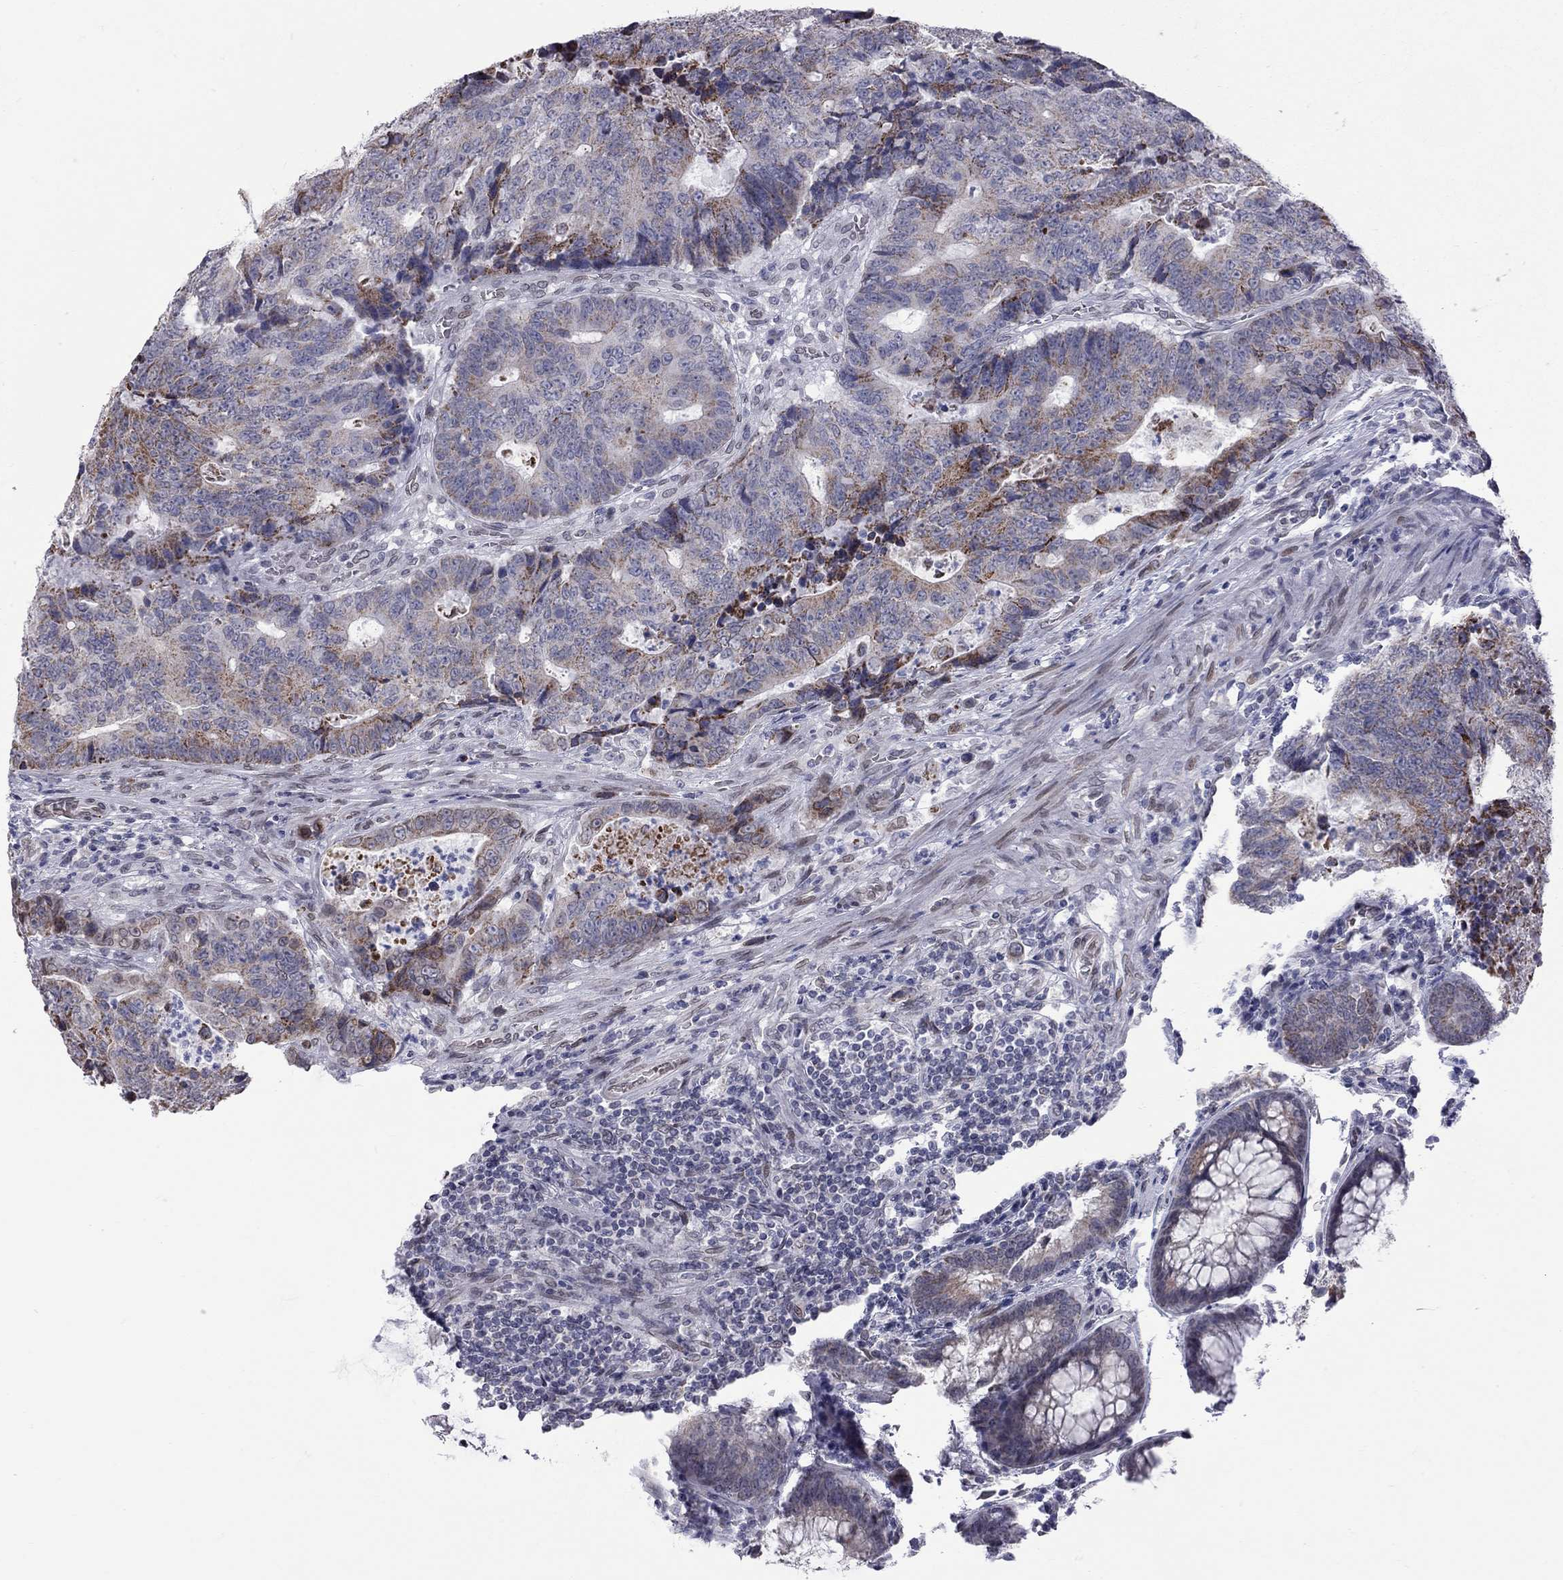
{"staining": {"intensity": "moderate", "quantity": "<25%", "location": "cytoplasmic/membranous"}, "tissue": "colorectal cancer", "cell_type": "Tumor cells", "image_type": "cancer", "snomed": [{"axis": "morphology", "description": "Adenocarcinoma, NOS"}, {"axis": "topography", "description": "Colon"}], "caption": "DAB (3,3'-diaminobenzidine) immunohistochemical staining of colorectal cancer exhibits moderate cytoplasmic/membranous protein staining in about <25% of tumor cells.", "gene": "CLTCL1", "patient": {"sex": "female", "age": 48}}